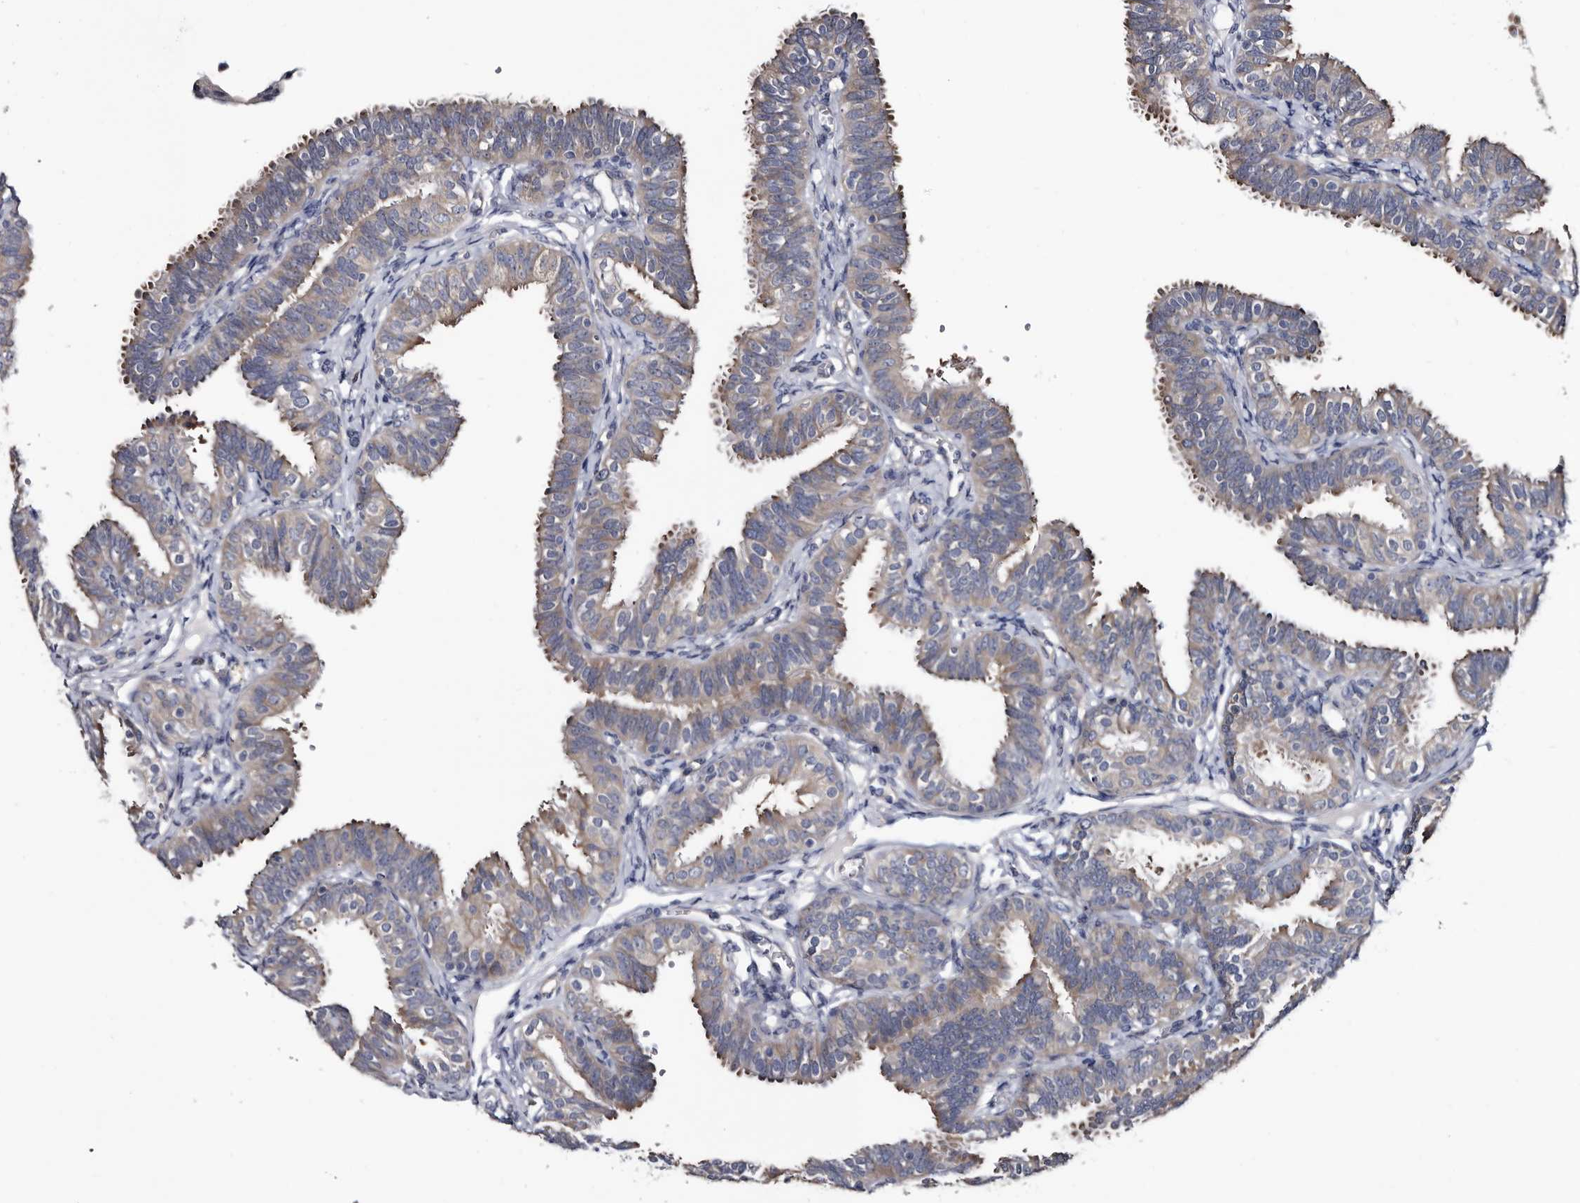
{"staining": {"intensity": "weak", "quantity": "<25%", "location": "cytoplasmic/membranous"}, "tissue": "fallopian tube", "cell_type": "Glandular cells", "image_type": "normal", "snomed": [{"axis": "morphology", "description": "Normal tissue, NOS"}, {"axis": "topography", "description": "Fallopian tube"}], "caption": "The photomicrograph shows no staining of glandular cells in benign fallopian tube.", "gene": "IARS1", "patient": {"sex": "female", "age": 35}}